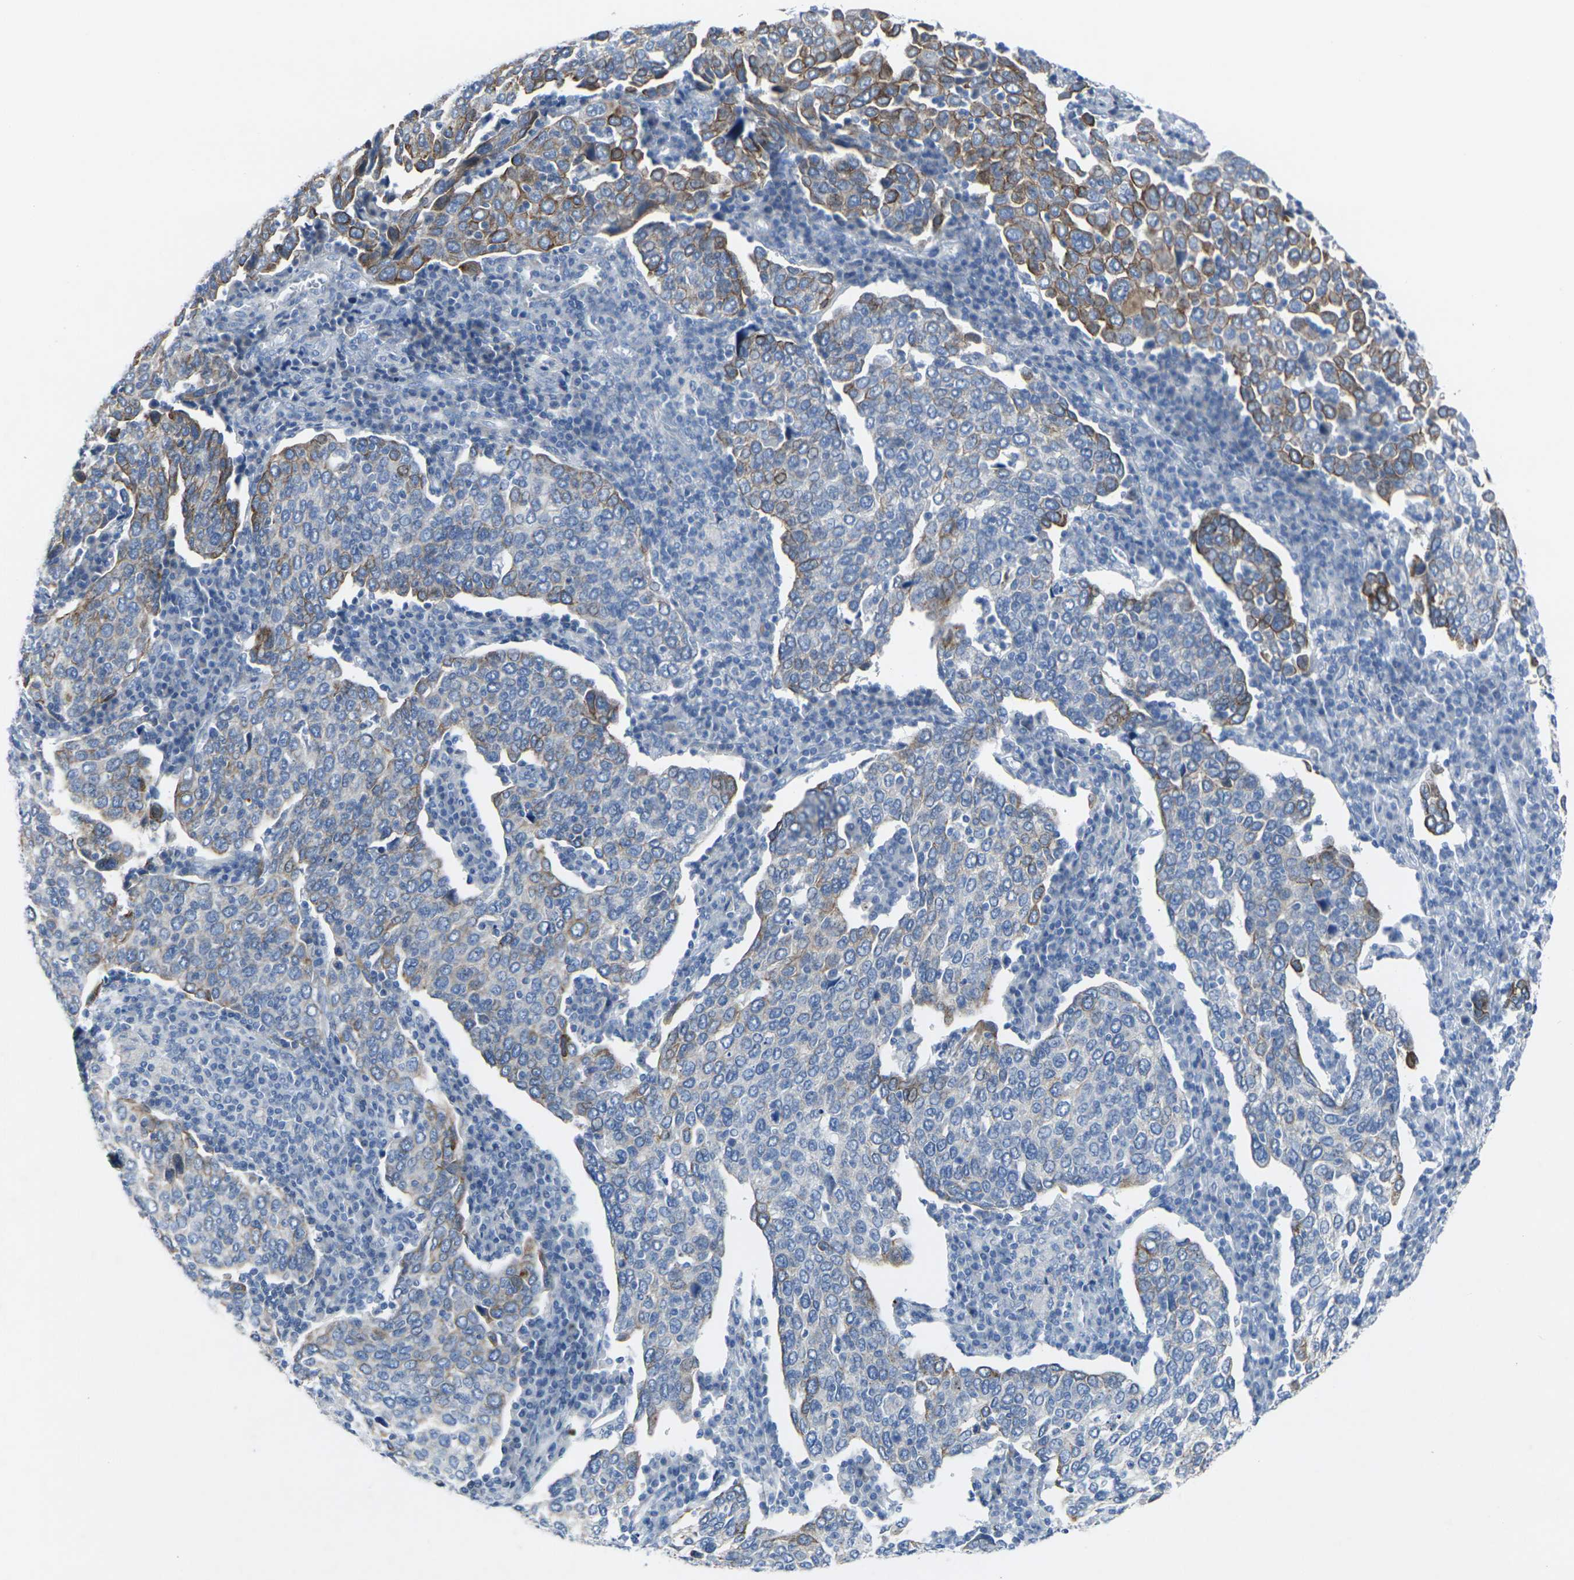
{"staining": {"intensity": "moderate", "quantity": "25%-75%", "location": "cytoplasmic/membranous"}, "tissue": "cervical cancer", "cell_type": "Tumor cells", "image_type": "cancer", "snomed": [{"axis": "morphology", "description": "Squamous cell carcinoma, NOS"}, {"axis": "topography", "description": "Cervix"}], "caption": "IHC of squamous cell carcinoma (cervical) demonstrates medium levels of moderate cytoplasmic/membranous staining in about 25%-75% of tumor cells.", "gene": "ANKRD46", "patient": {"sex": "female", "age": 40}}